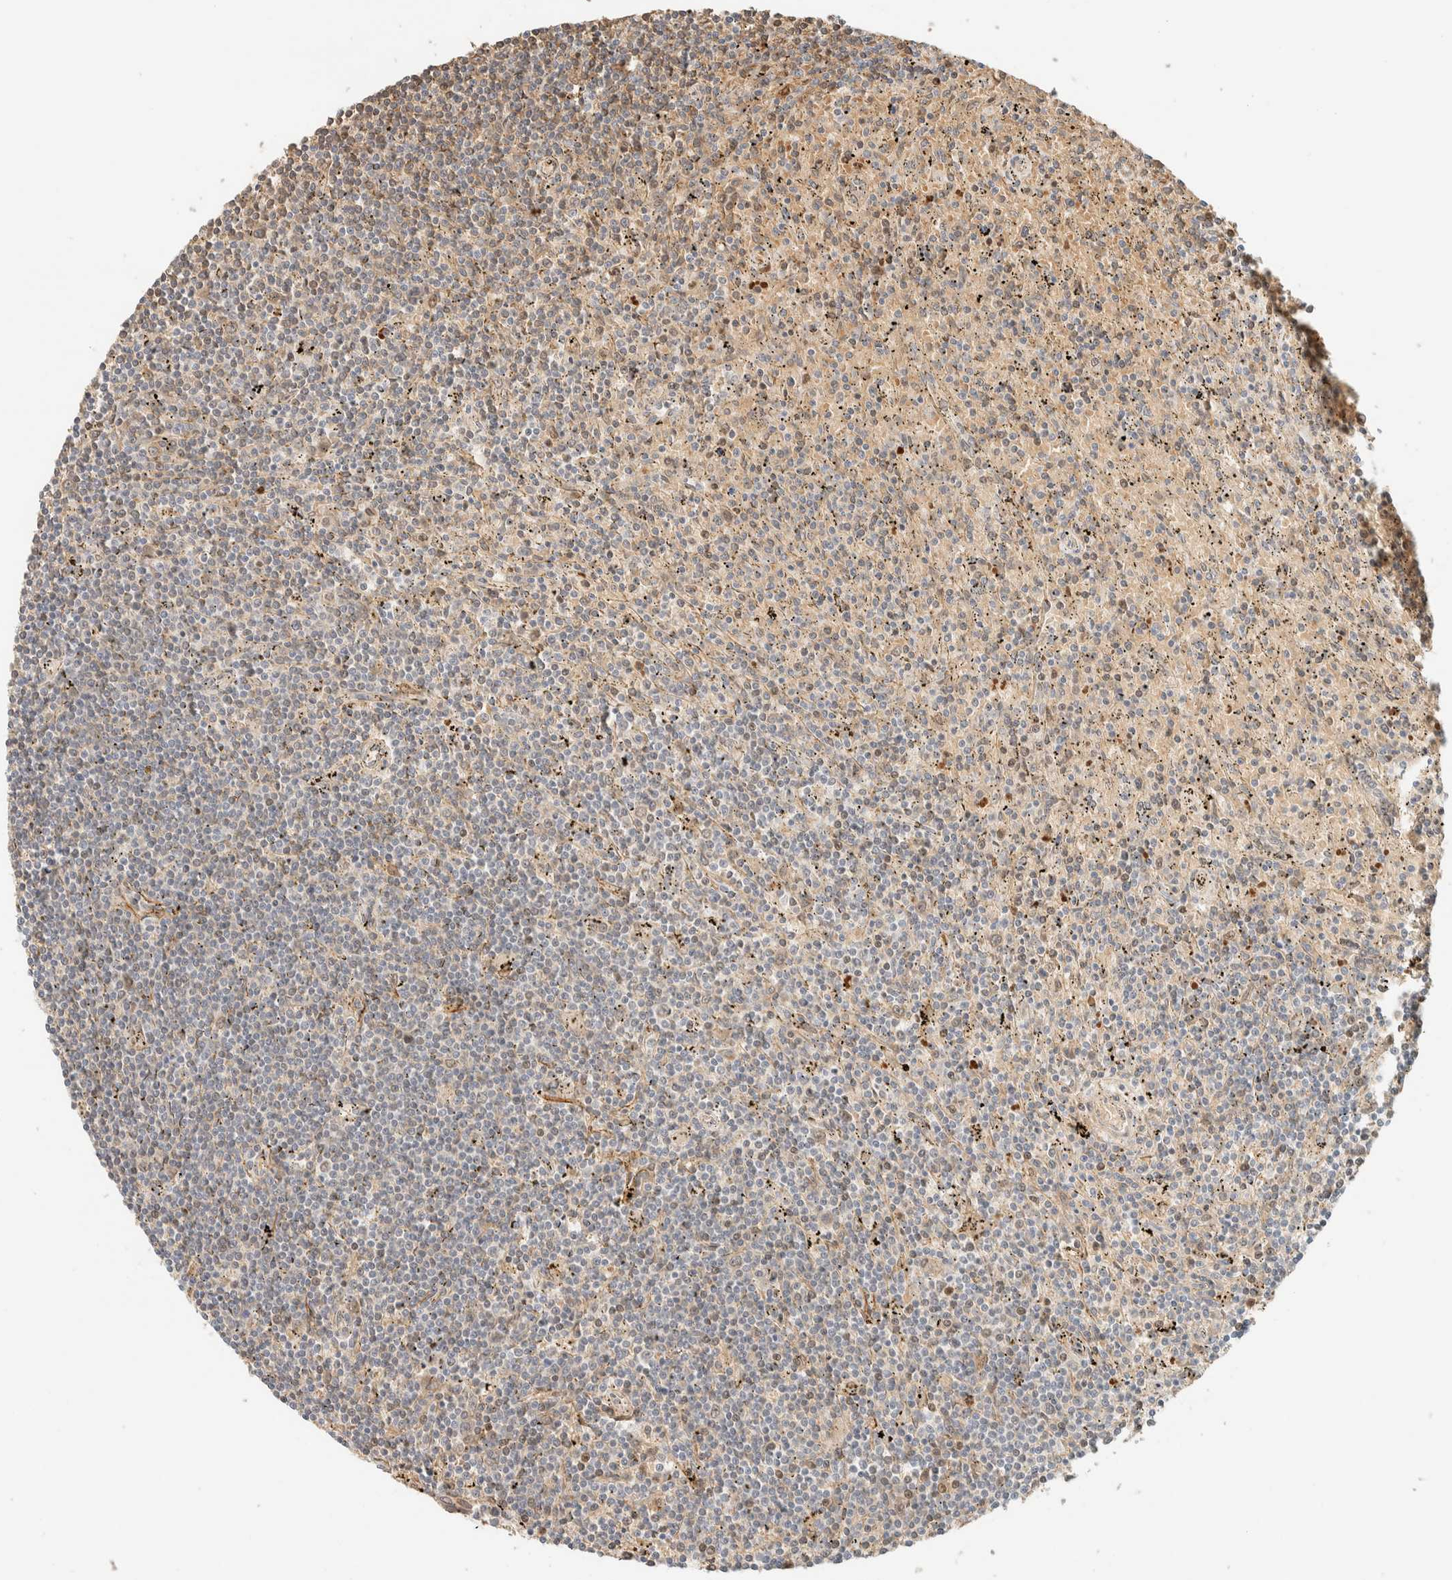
{"staining": {"intensity": "negative", "quantity": "none", "location": "none"}, "tissue": "lymphoma", "cell_type": "Tumor cells", "image_type": "cancer", "snomed": [{"axis": "morphology", "description": "Malignant lymphoma, non-Hodgkin's type, Low grade"}, {"axis": "topography", "description": "Spleen"}], "caption": "Immunohistochemistry photomicrograph of neoplastic tissue: human malignant lymphoma, non-Hodgkin's type (low-grade) stained with DAB shows no significant protein positivity in tumor cells. The staining is performed using DAB (3,3'-diaminobenzidine) brown chromogen with nuclei counter-stained in using hematoxylin.", "gene": "TNK1", "patient": {"sex": "male", "age": 76}}